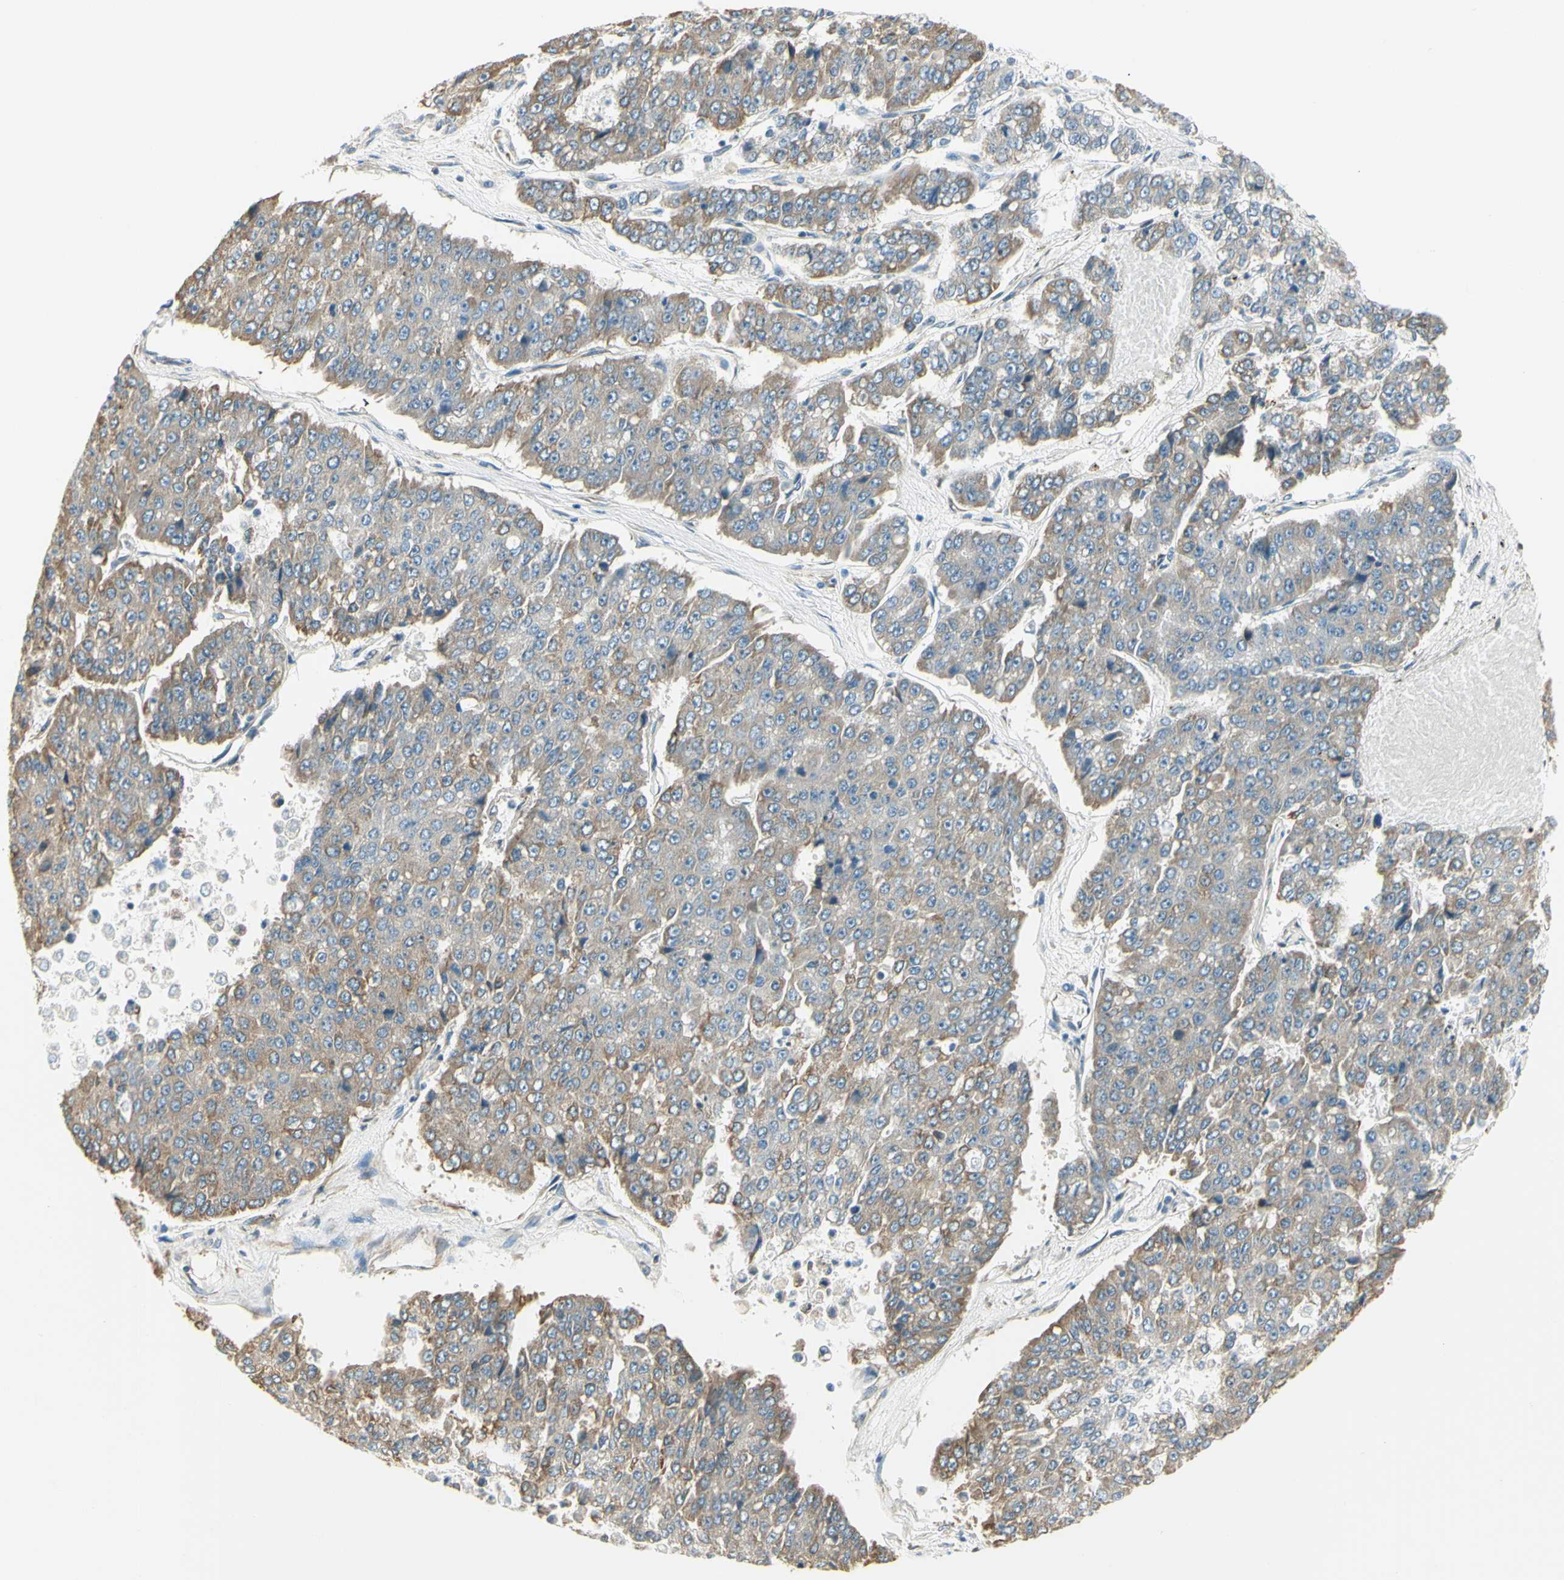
{"staining": {"intensity": "weak", "quantity": "<25%", "location": "cytoplasmic/membranous"}, "tissue": "pancreatic cancer", "cell_type": "Tumor cells", "image_type": "cancer", "snomed": [{"axis": "morphology", "description": "Adenocarcinoma, NOS"}, {"axis": "topography", "description": "Pancreas"}], "caption": "Immunohistochemistry micrograph of human pancreatic cancer (adenocarcinoma) stained for a protein (brown), which displays no staining in tumor cells.", "gene": "IGDCC4", "patient": {"sex": "male", "age": 50}}